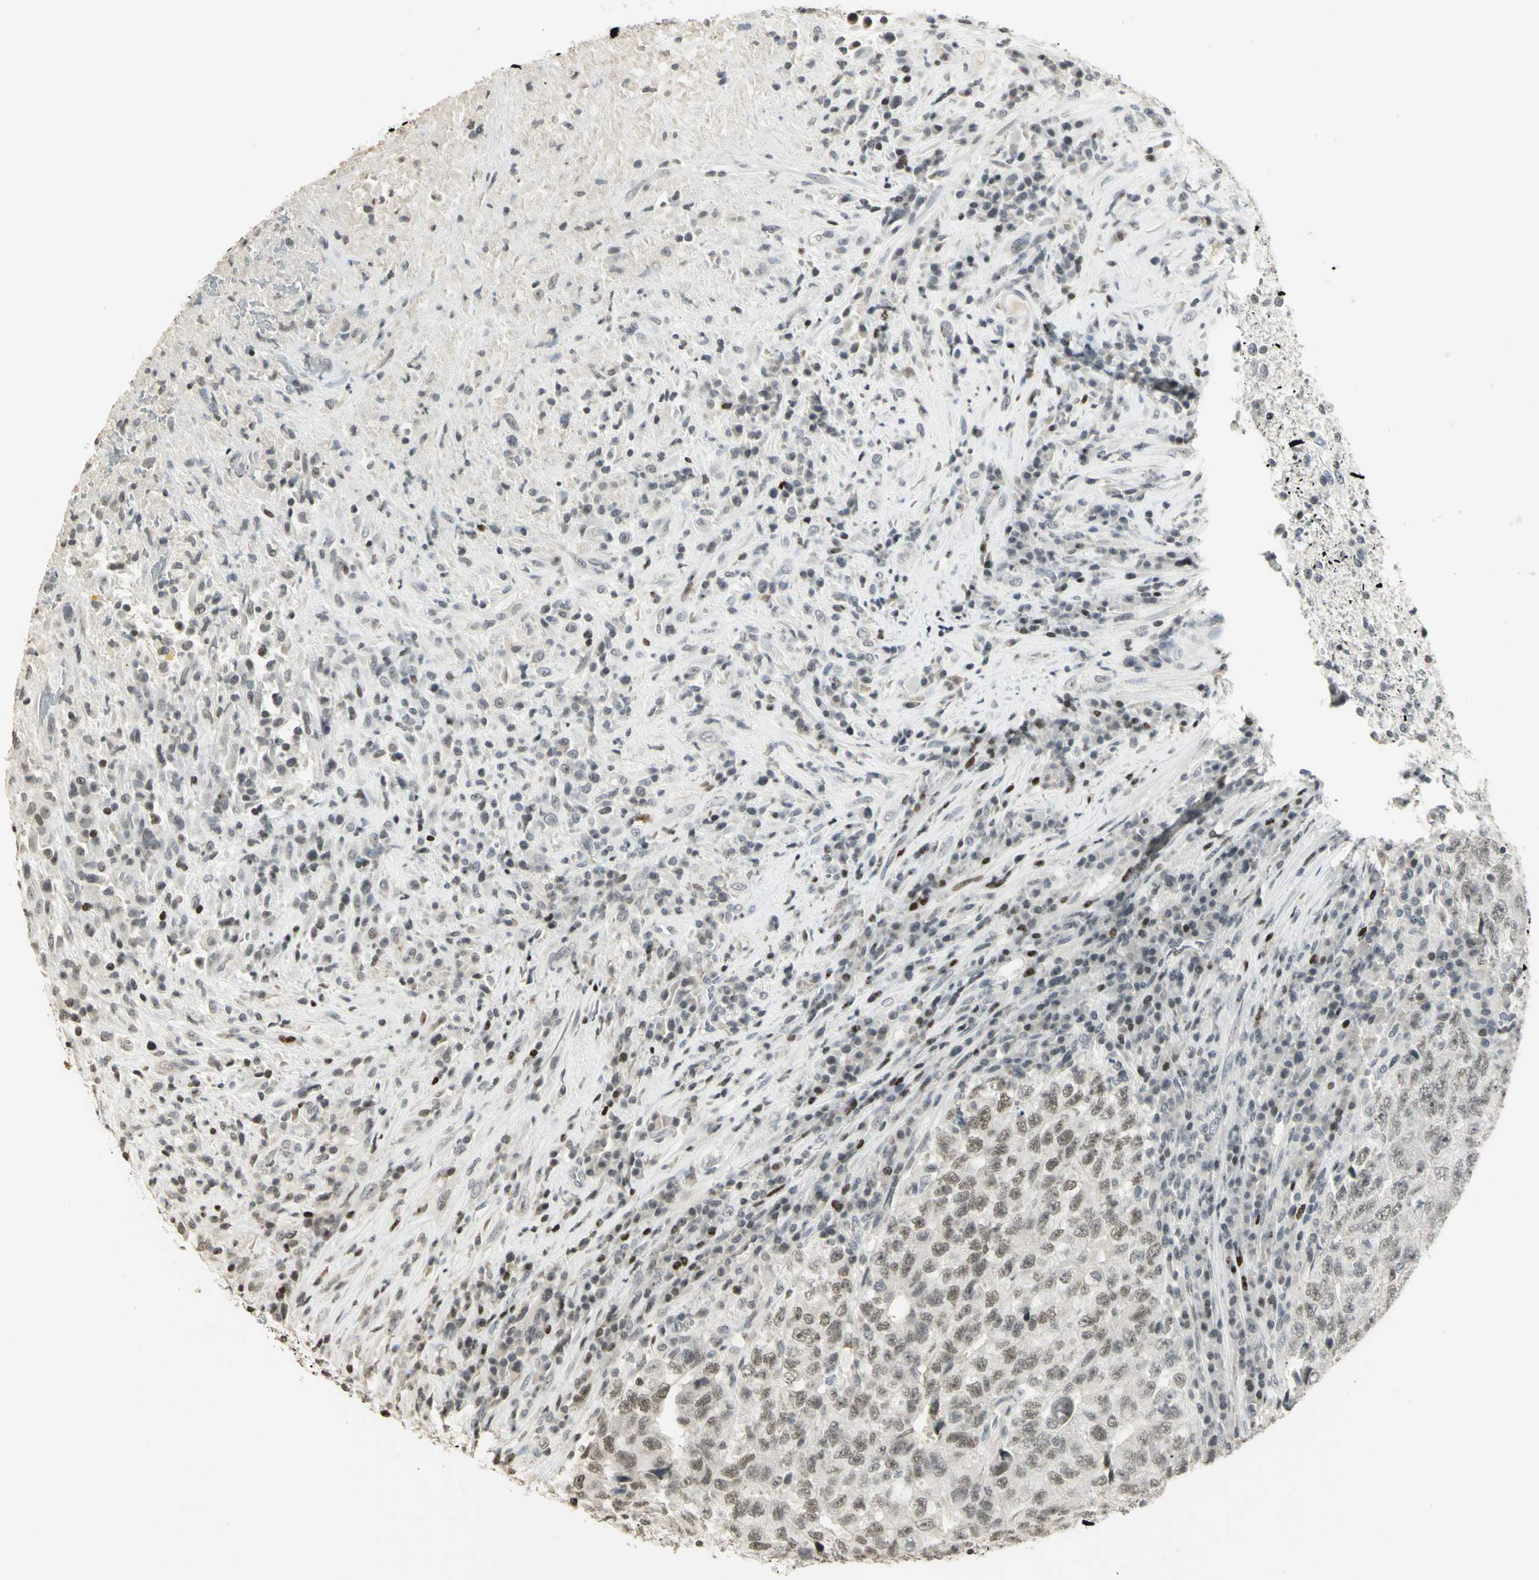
{"staining": {"intensity": "weak", "quantity": "25%-75%", "location": "nuclear"}, "tissue": "testis cancer", "cell_type": "Tumor cells", "image_type": "cancer", "snomed": [{"axis": "morphology", "description": "Necrosis, NOS"}, {"axis": "morphology", "description": "Carcinoma, Embryonal, NOS"}, {"axis": "topography", "description": "Testis"}], "caption": "Immunohistochemistry photomicrograph of neoplastic tissue: human testis cancer stained using IHC exhibits low levels of weak protein expression localized specifically in the nuclear of tumor cells, appearing as a nuclear brown color.", "gene": "KDM1A", "patient": {"sex": "male", "age": 19}}